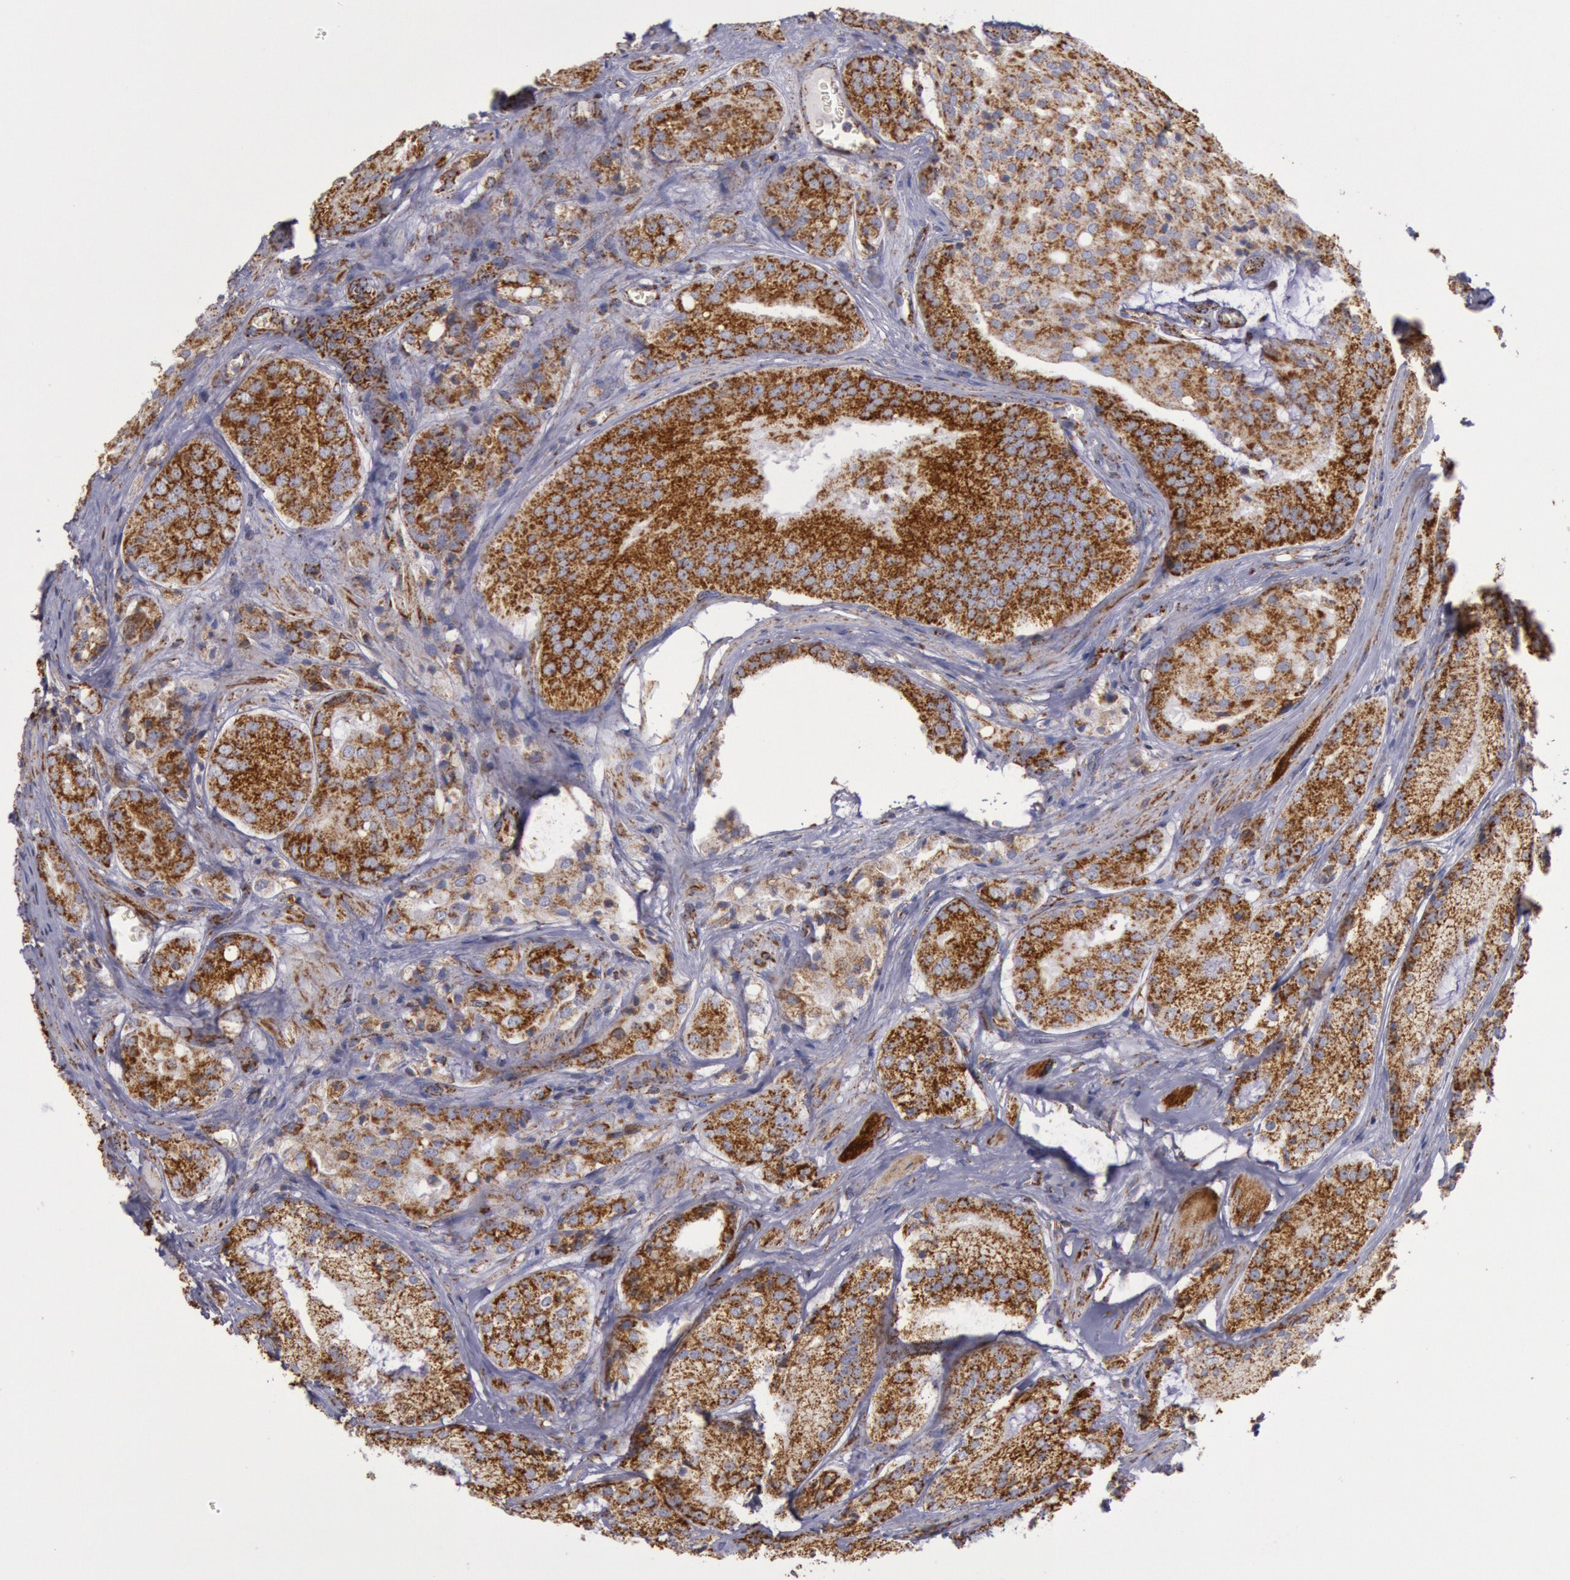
{"staining": {"intensity": "strong", "quantity": ">75%", "location": "cytoplasmic/membranous"}, "tissue": "prostate cancer", "cell_type": "Tumor cells", "image_type": "cancer", "snomed": [{"axis": "morphology", "description": "Adenocarcinoma, Medium grade"}, {"axis": "topography", "description": "Prostate"}], "caption": "Human prostate medium-grade adenocarcinoma stained with a brown dye exhibits strong cytoplasmic/membranous positive positivity in approximately >75% of tumor cells.", "gene": "CYC1", "patient": {"sex": "male", "age": 60}}